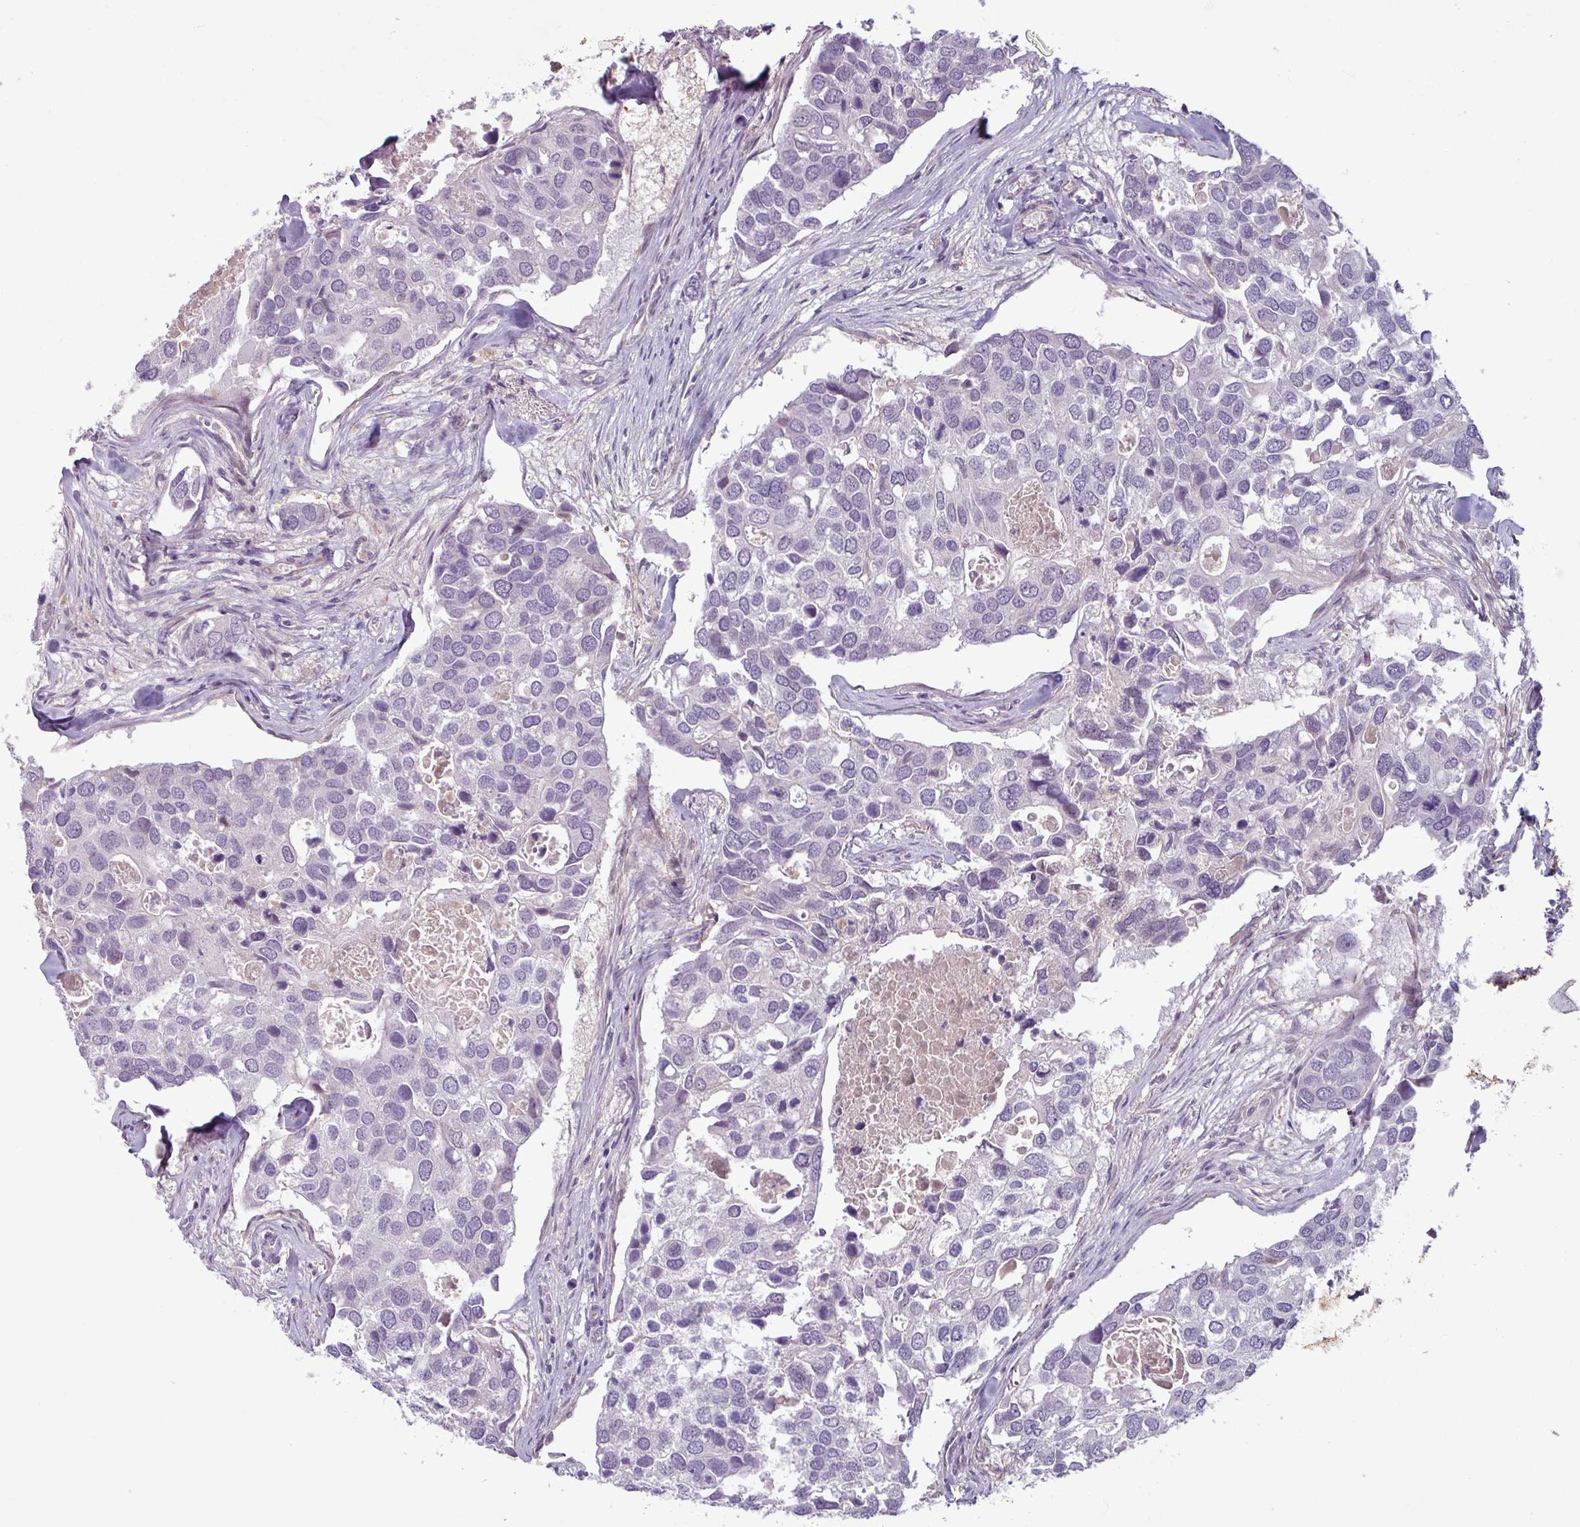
{"staining": {"intensity": "negative", "quantity": "none", "location": "none"}, "tissue": "breast cancer", "cell_type": "Tumor cells", "image_type": "cancer", "snomed": [{"axis": "morphology", "description": "Duct carcinoma"}, {"axis": "topography", "description": "Breast"}], "caption": "A photomicrograph of human breast cancer is negative for staining in tumor cells. (Stains: DAB (3,3'-diaminobenzidine) immunohistochemistry with hematoxylin counter stain, Microscopy: brightfield microscopy at high magnification).", "gene": "UVSSA", "patient": {"sex": "female", "age": 83}}